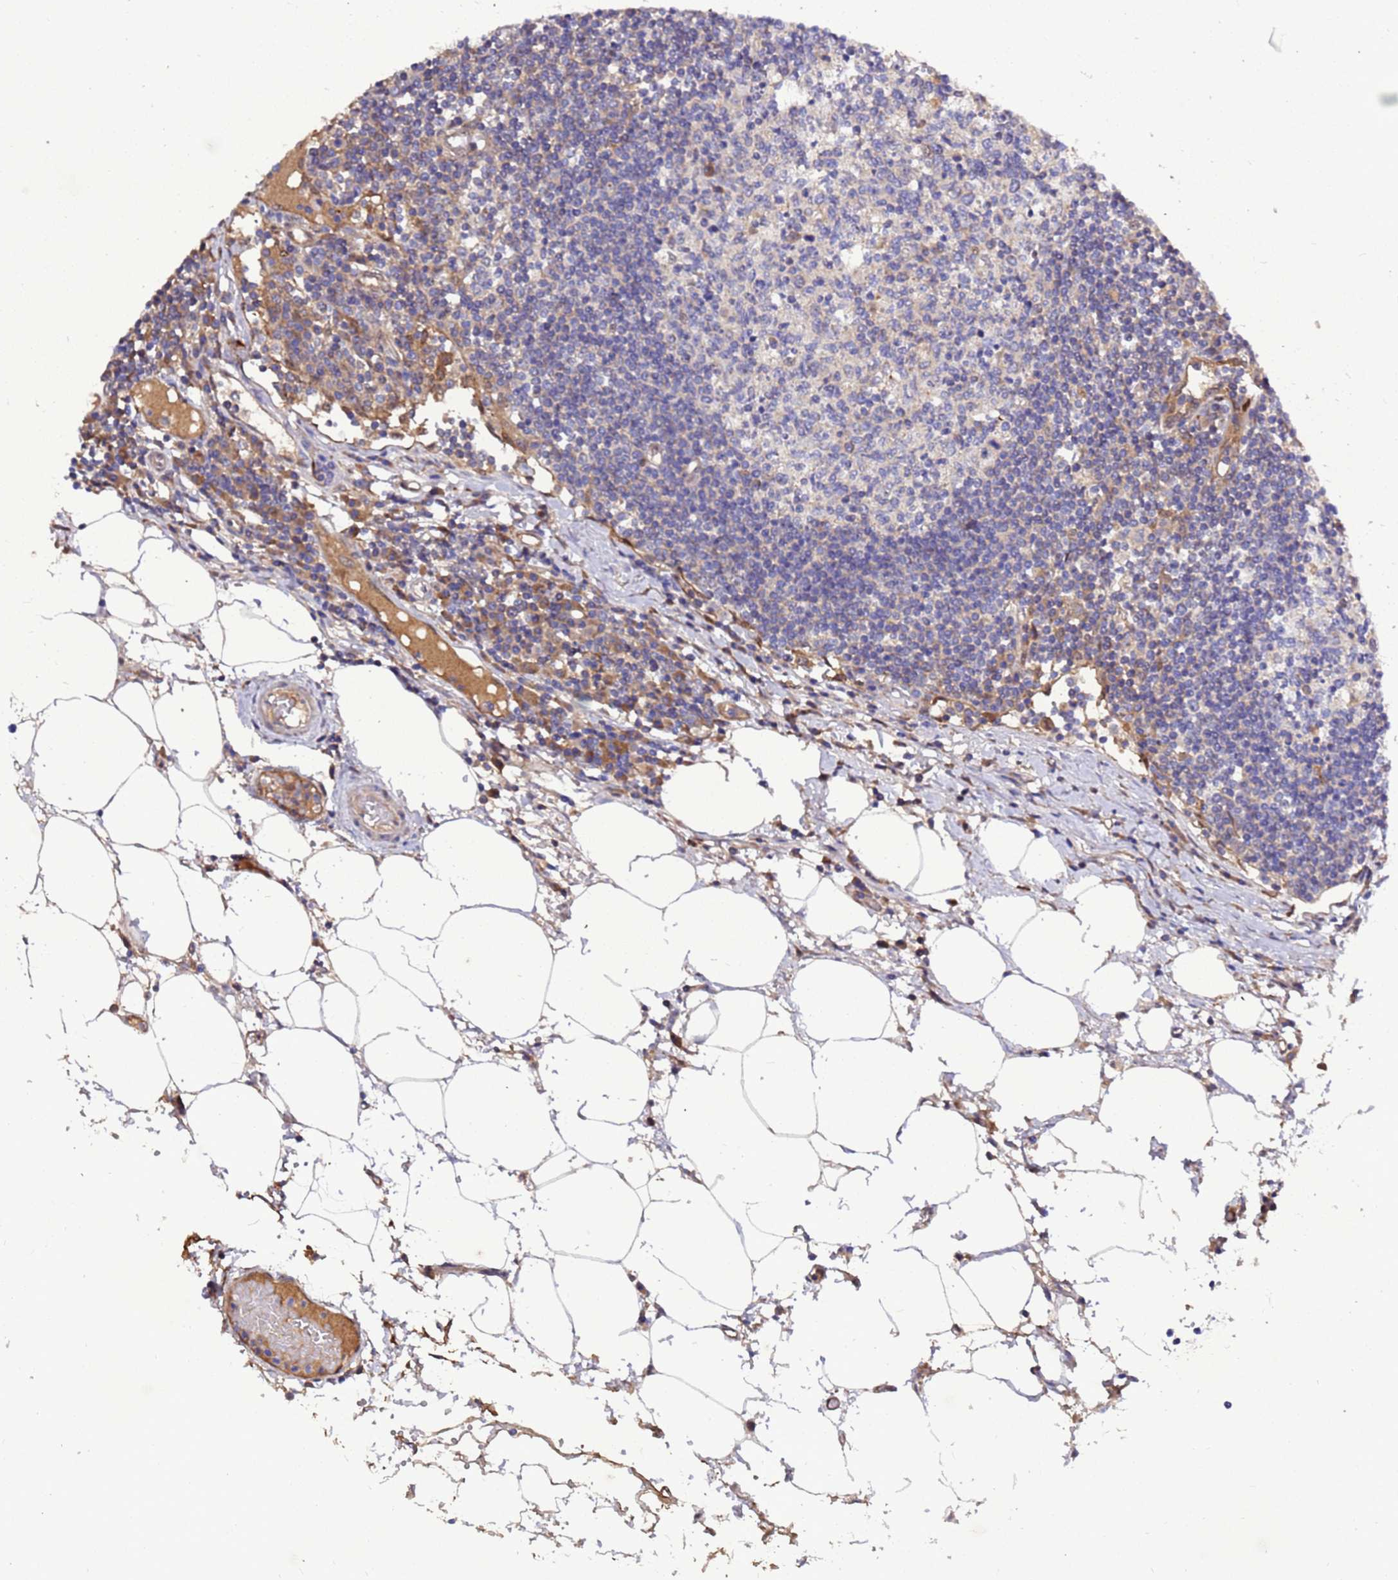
{"staining": {"intensity": "negative", "quantity": "none", "location": "none"}, "tissue": "lymph node", "cell_type": "Germinal center cells", "image_type": "normal", "snomed": [{"axis": "morphology", "description": "Adenocarcinoma, NOS"}, {"axis": "topography", "description": "Lymph node"}], "caption": "Human lymph node stained for a protein using IHC displays no positivity in germinal center cells.", "gene": "FOXRED1", "patient": {"sex": "female", "age": 62}}